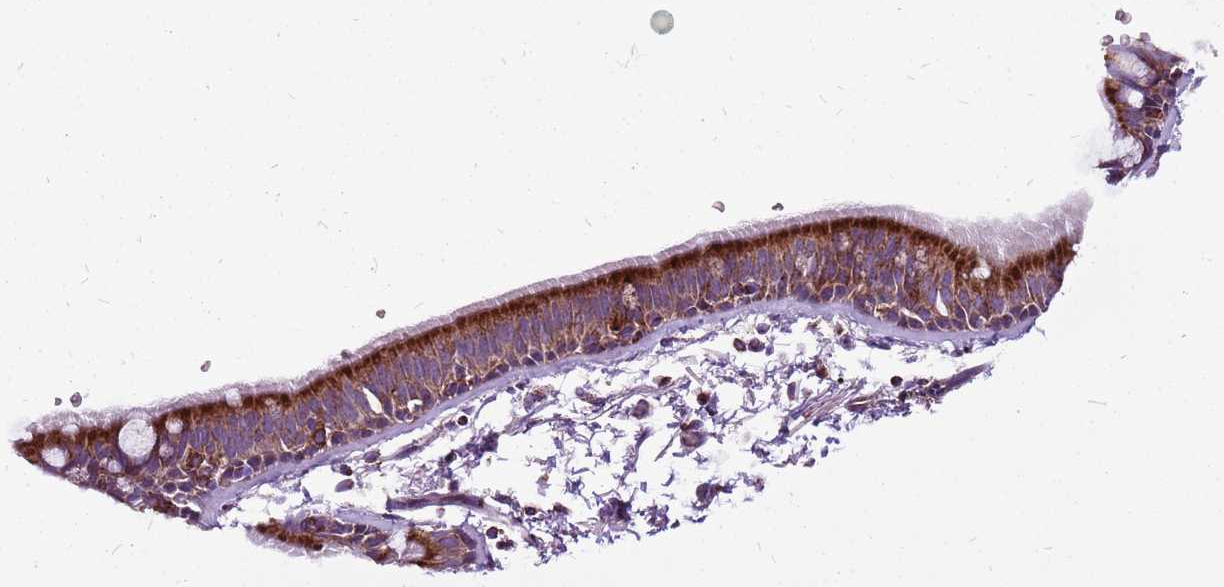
{"staining": {"intensity": "strong", "quantity": ">75%", "location": "cytoplasmic/membranous"}, "tissue": "bronchus", "cell_type": "Respiratory epithelial cells", "image_type": "normal", "snomed": [{"axis": "morphology", "description": "Normal tissue, NOS"}, {"axis": "topography", "description": "Lymph node"}, {"axis": "topography", "description": "Bronchus"}], "caption": "The image exhibits a brown stain indicating the presence of a protein in the cytoplasmic/membranous of respiratory epithelial cells in bronchus.", "gene": "GCDH", "patient": {"sex": "female", "age": 70}}